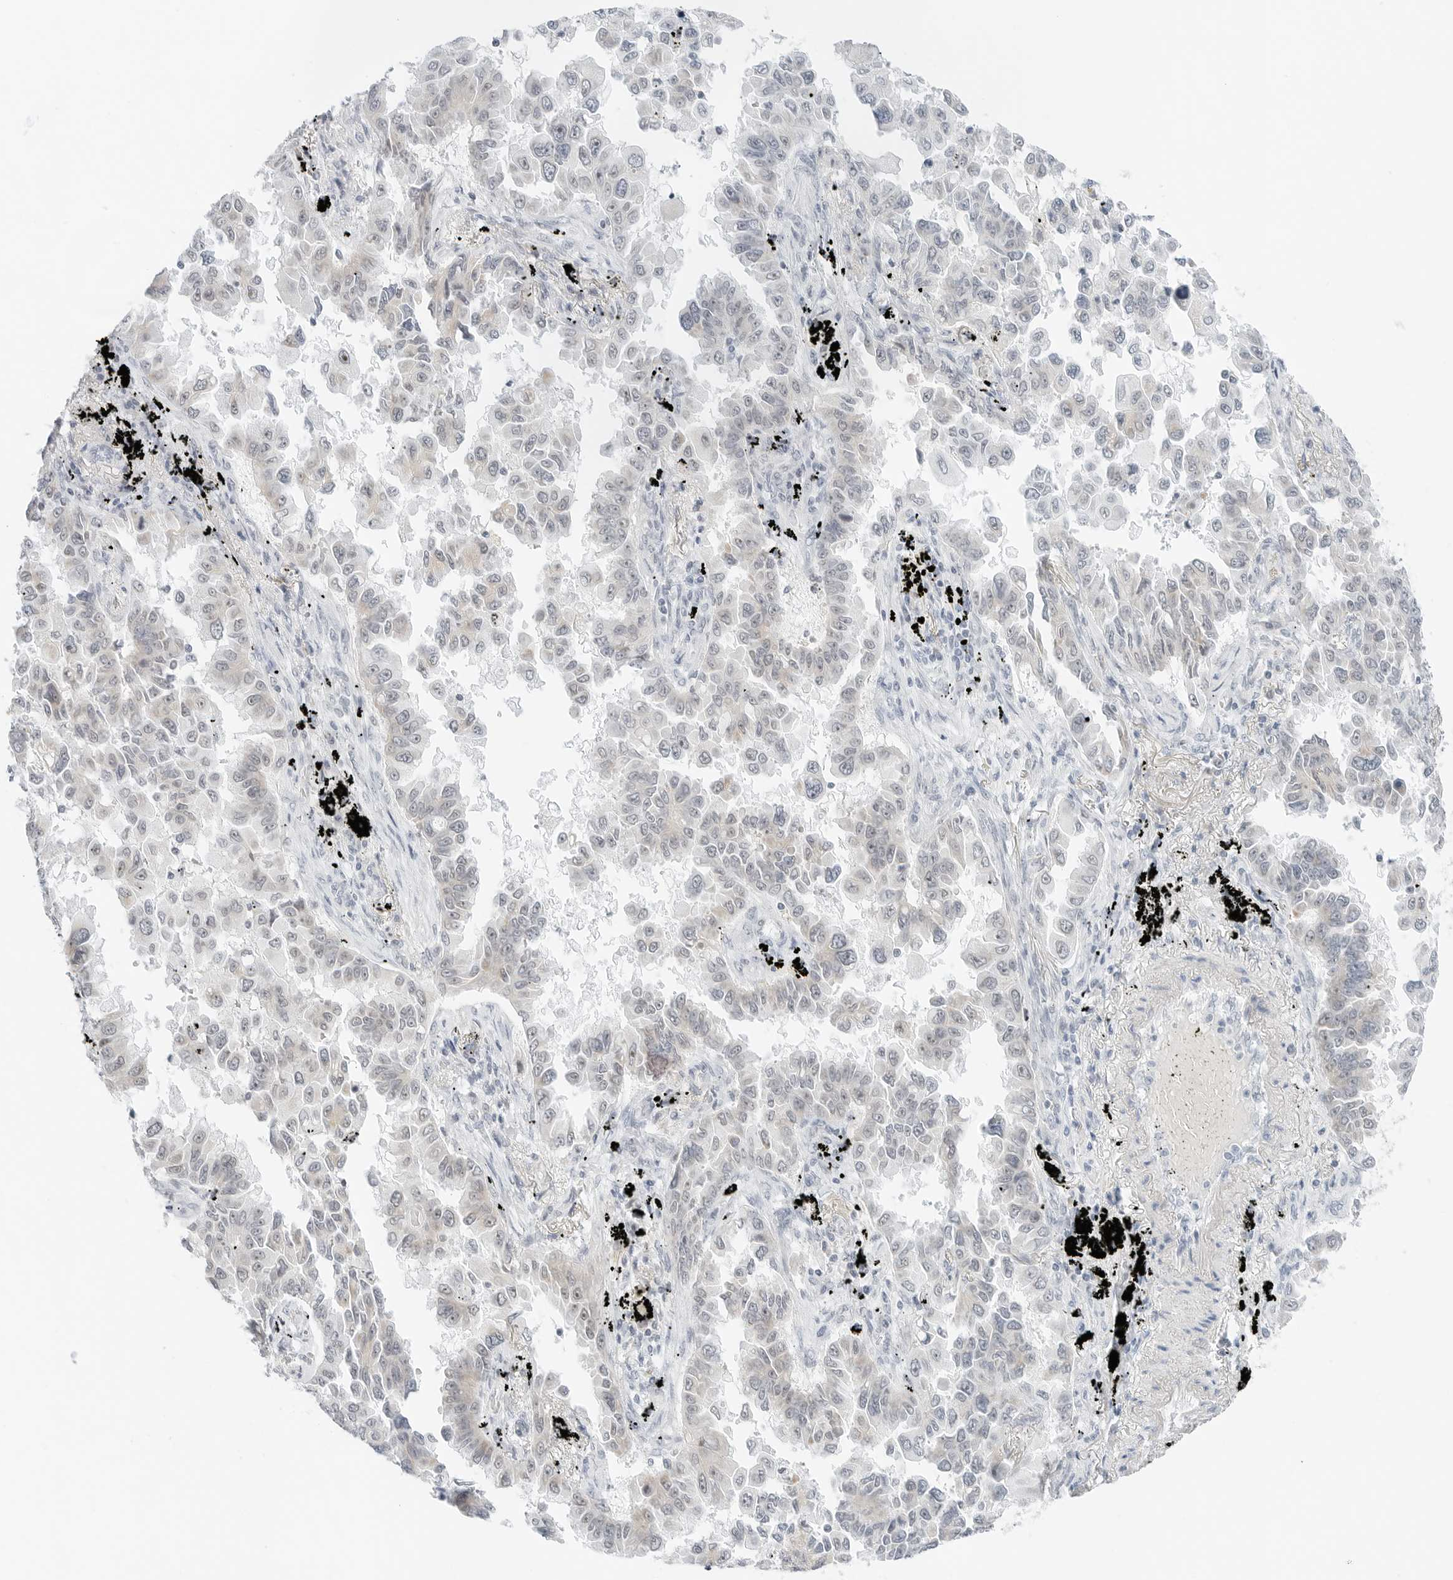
{"staining": {"intensity": "weak", "quantity": "<25%", "location": "cytoplasmic/membranous"}, "tissue": "lung cancer", "cell_type": "Tumor cells", "image_type": "cancer", "snomed": [{"axis": "morphology", "description": "Adenocarcinoma, NOS"}, {"axis": "topography", "description": "Lung"}], "caption": "This is an immunohistochemistry photomicrograph of human adenocarcinoma (lung). There is no expression in tumor cells.", "gene": "CCSAP", "patient": {"sex": "female", "age": 67}}